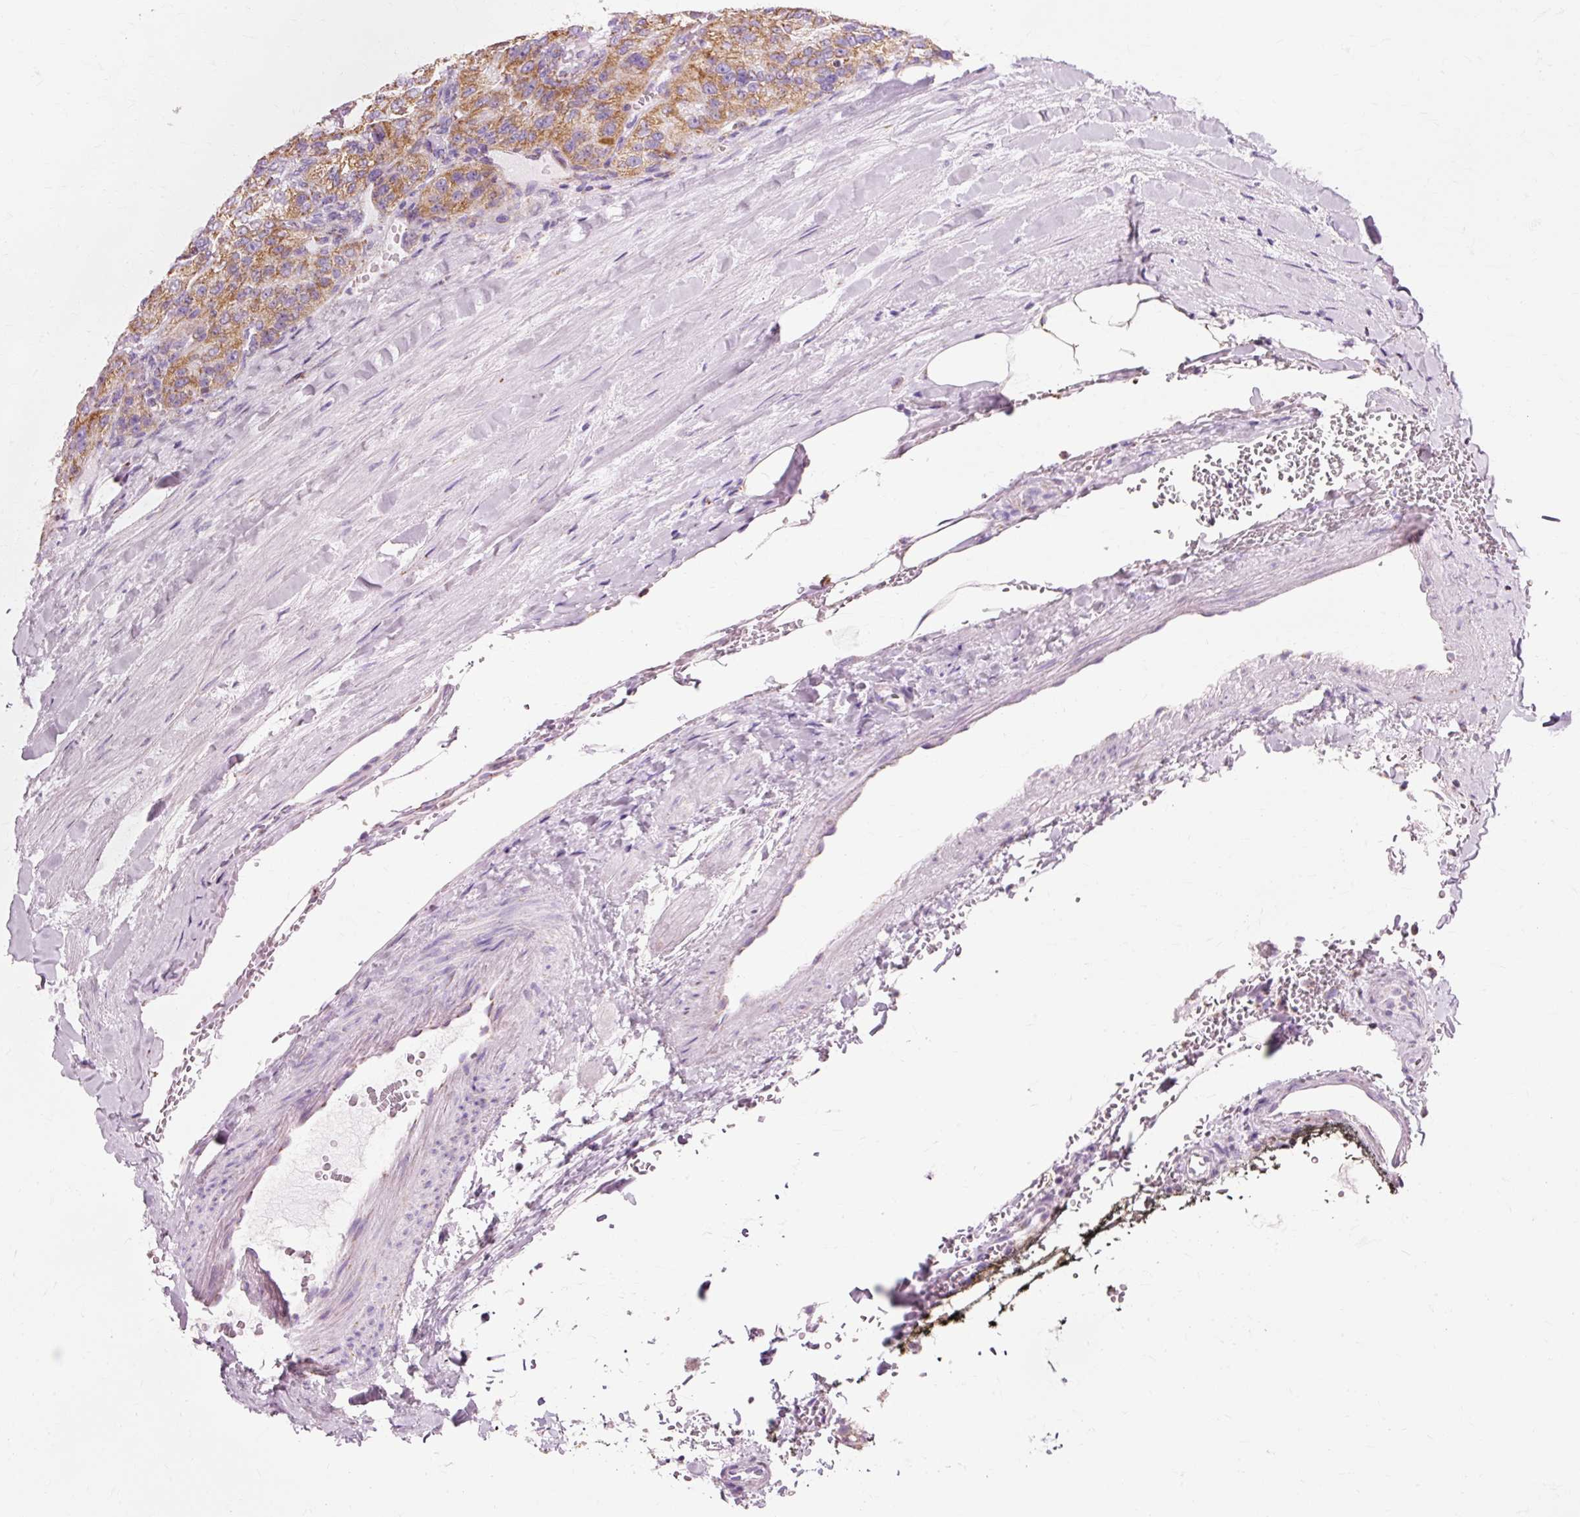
{"staining": {"intensity": "moderate", "quantity": ">75%", "location": "cytoplasmic/membranous"}, "tissue": "renal cancer", "cell_type": "Tumor cells", "image_type": "cancer", "snomed": [{"axis": "morphology", "description": "Adenocarcinoma, NOS"}, {"axis": "topography", "description": "Kidney"}], "caption": "About >75% of tumor cells in renal cancer reveal moderate cytoplasmic/membranous protein staining as visualized by brown immunohistochemical staining.", "gene": "ATP5PO", "patient": {"sex": "female", "age": 63}}